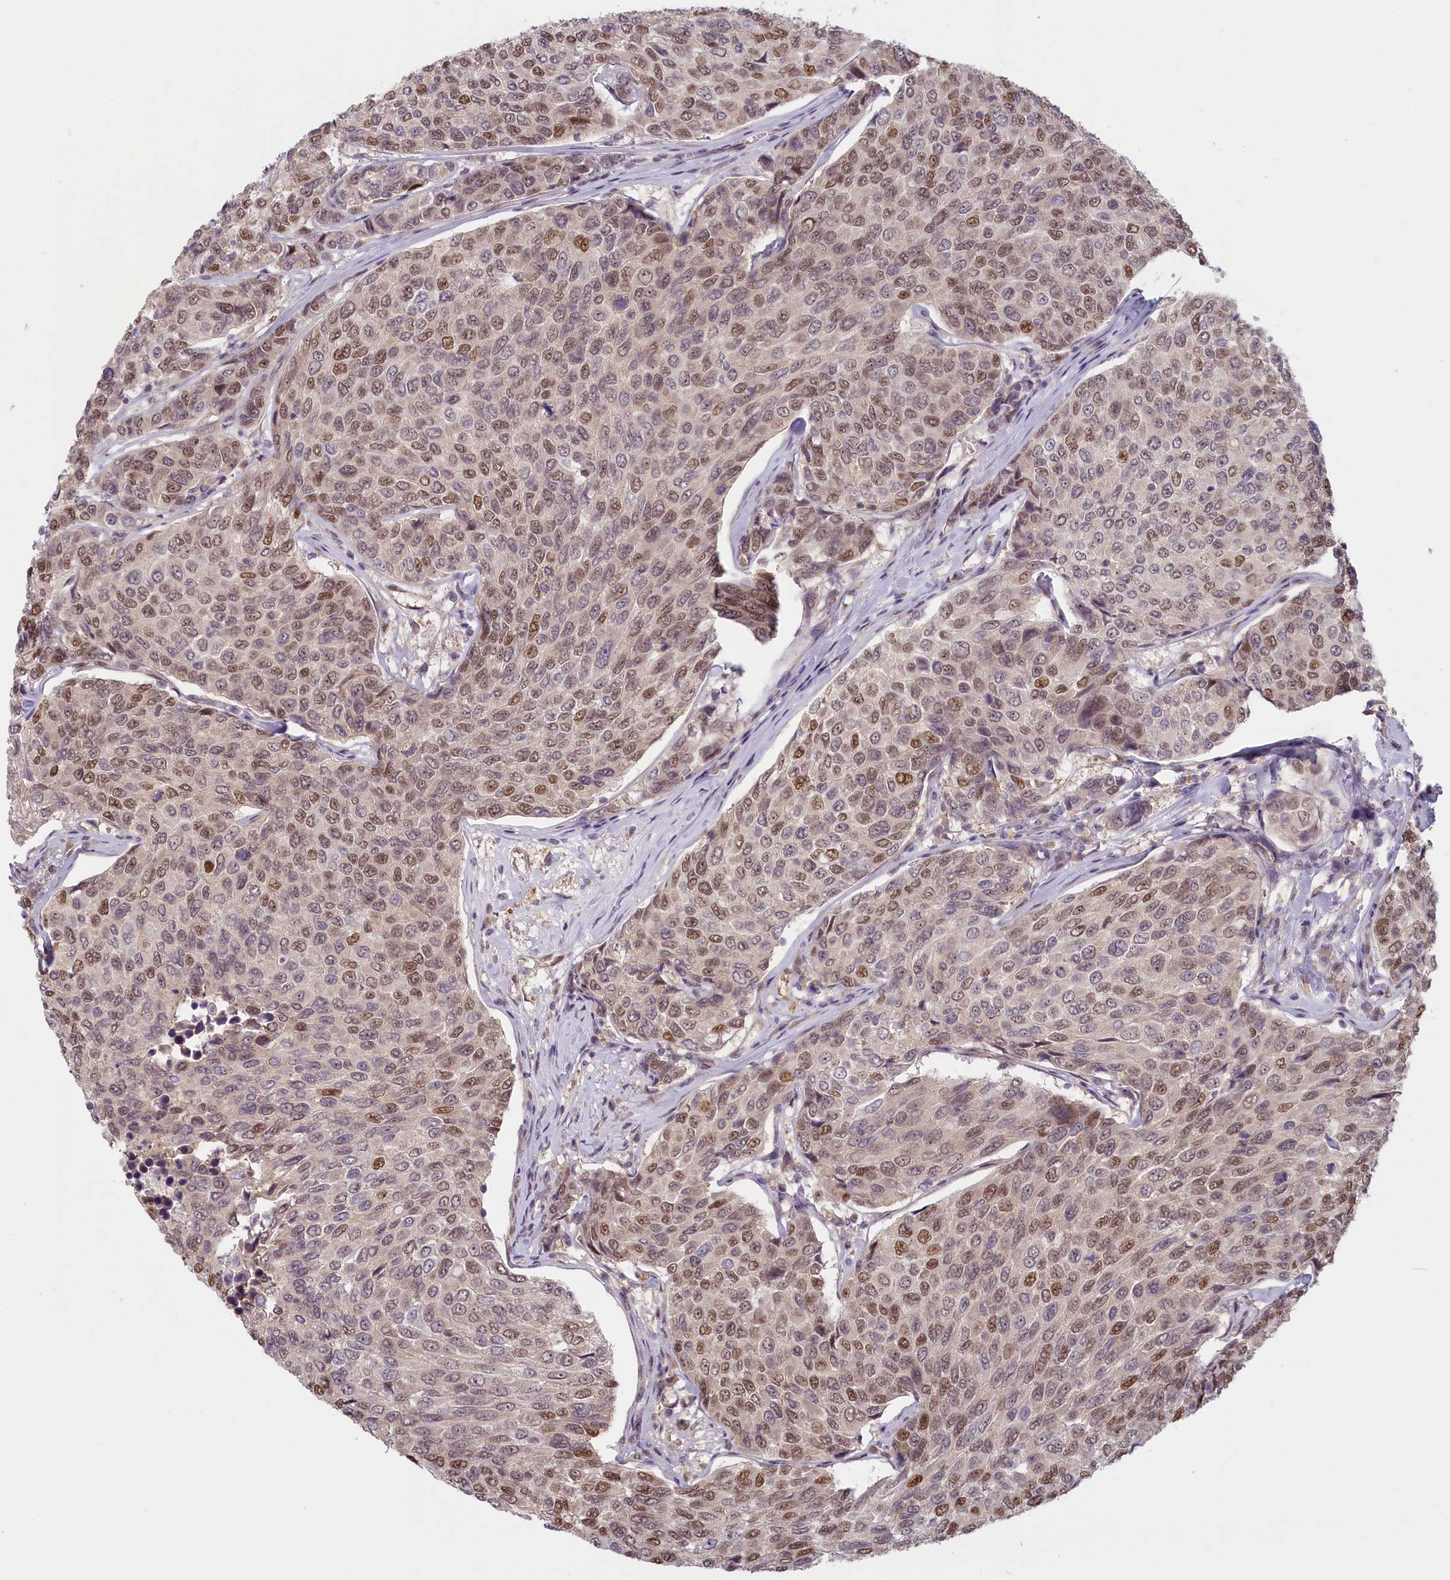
{"staining": {"intensity": "moderate", "quantity": ">75%", "location": "nuclear"}, "tissue": "breast cancer", "cell_type": "Tumor cells", "image_type": "cancer", "snomed": [{"axis": "morphology", "description": "Duct carcinoma"}, {"axis": "topography", "description": "Breast"}], "caption": "An immunohistochemistry (IHC) micrograph of tumor tissue is shown. Protein staining in brown shows moderate nuclear positivity in breast infiltrating ductal carcinoma within tumor cells. (DAB (3,3'-diaminobenzidine) = brown stain, brightfield microscopy at high magnification).", "gene": "C19orf44", "patient": {"sex": "female", "age": 55}}